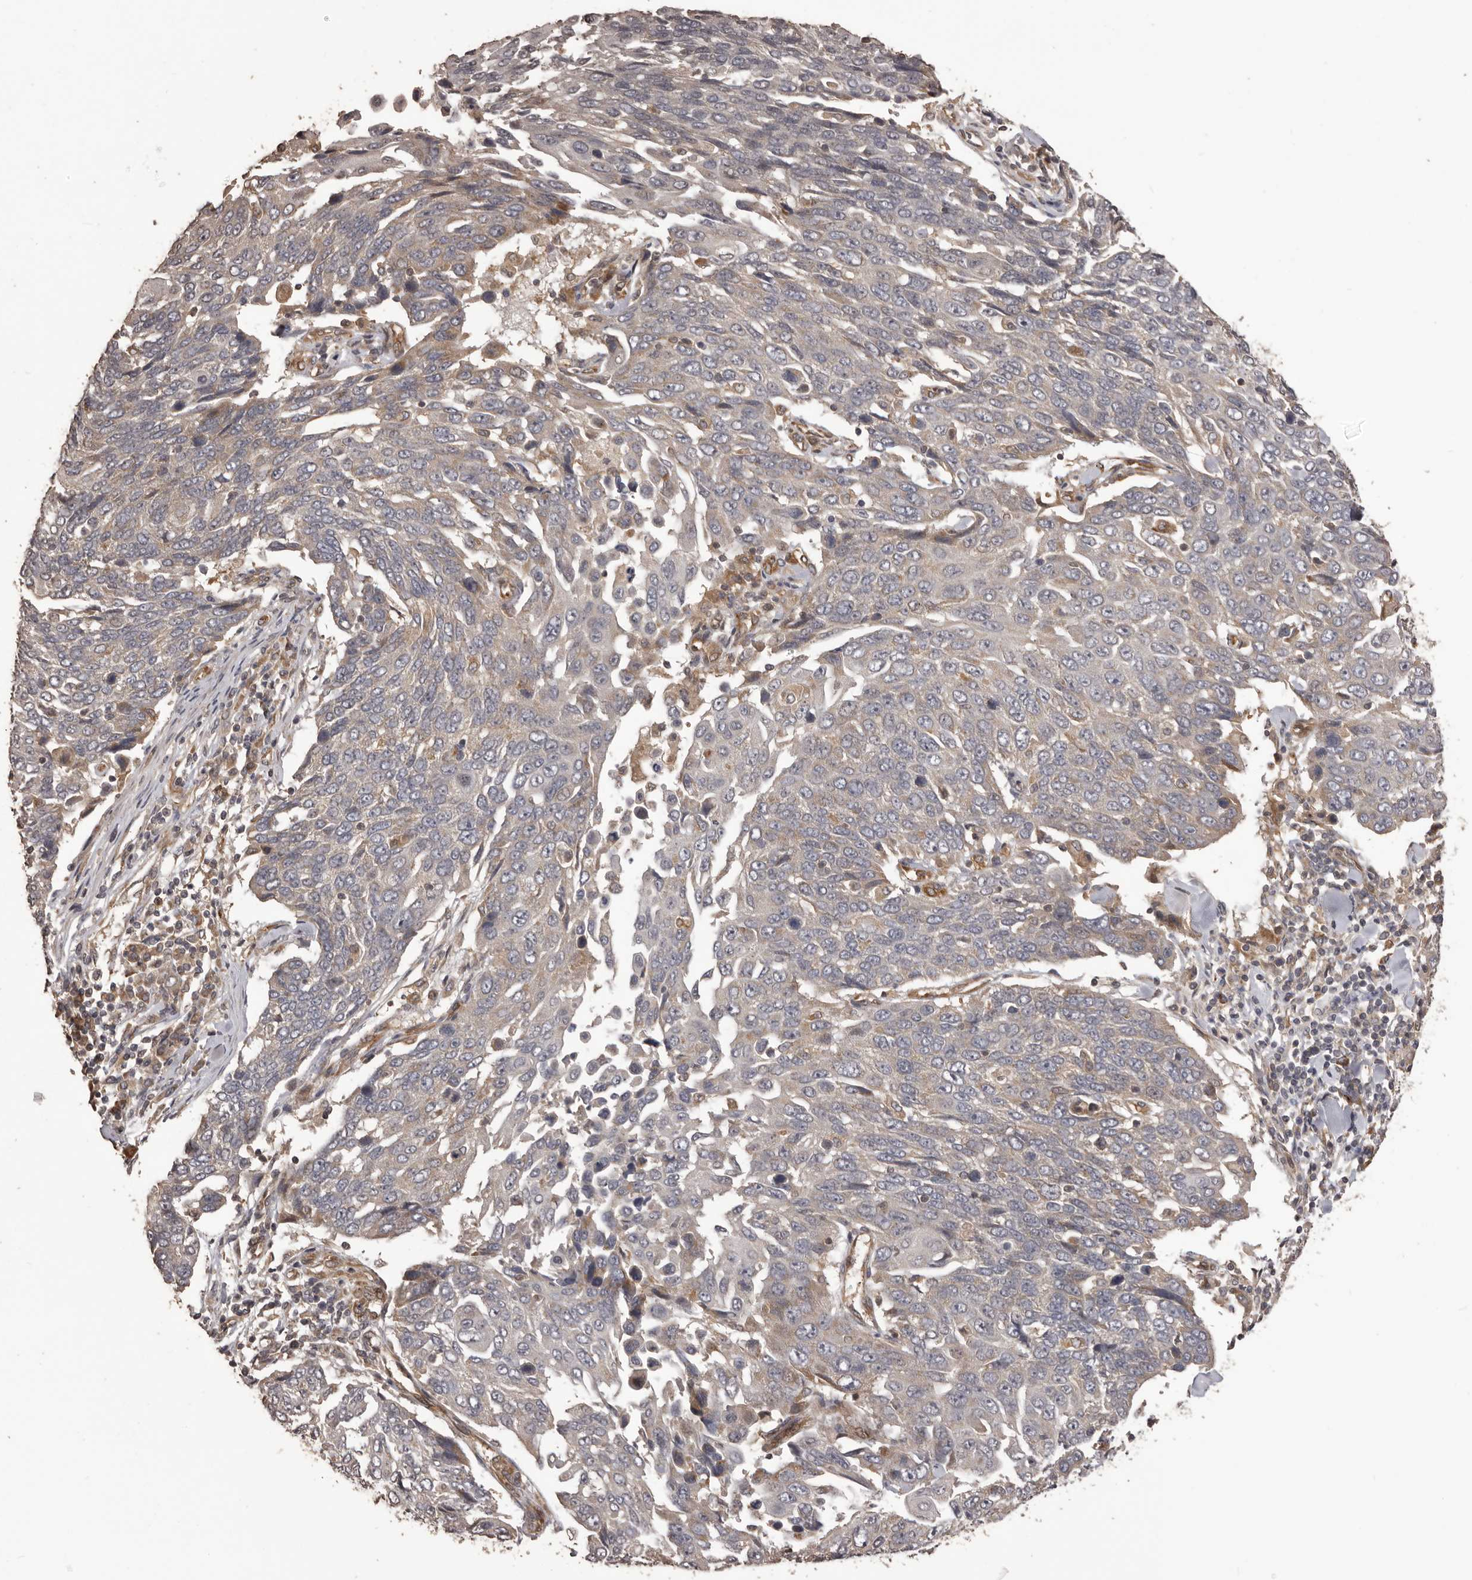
{"staining": {"intensity": "weak", "quantity": "<25%", "location": "cytoplasmic/membranous"}, "tissue": "lung cancer", "cell_type": "Tumor cells", "image_type": "cancer", "snomed": [{"axis": "morphology", "description": "Squamous cell carcinoma, NOS"}, {"axis": "topography", "description": "Lung"}], "caption": "The image exhibits no significant staining in tumor cells of lung cancer (squamous cell carcinoma).", "gene": "QRSL1", "patient": {"sex": "male", "age": 66}}